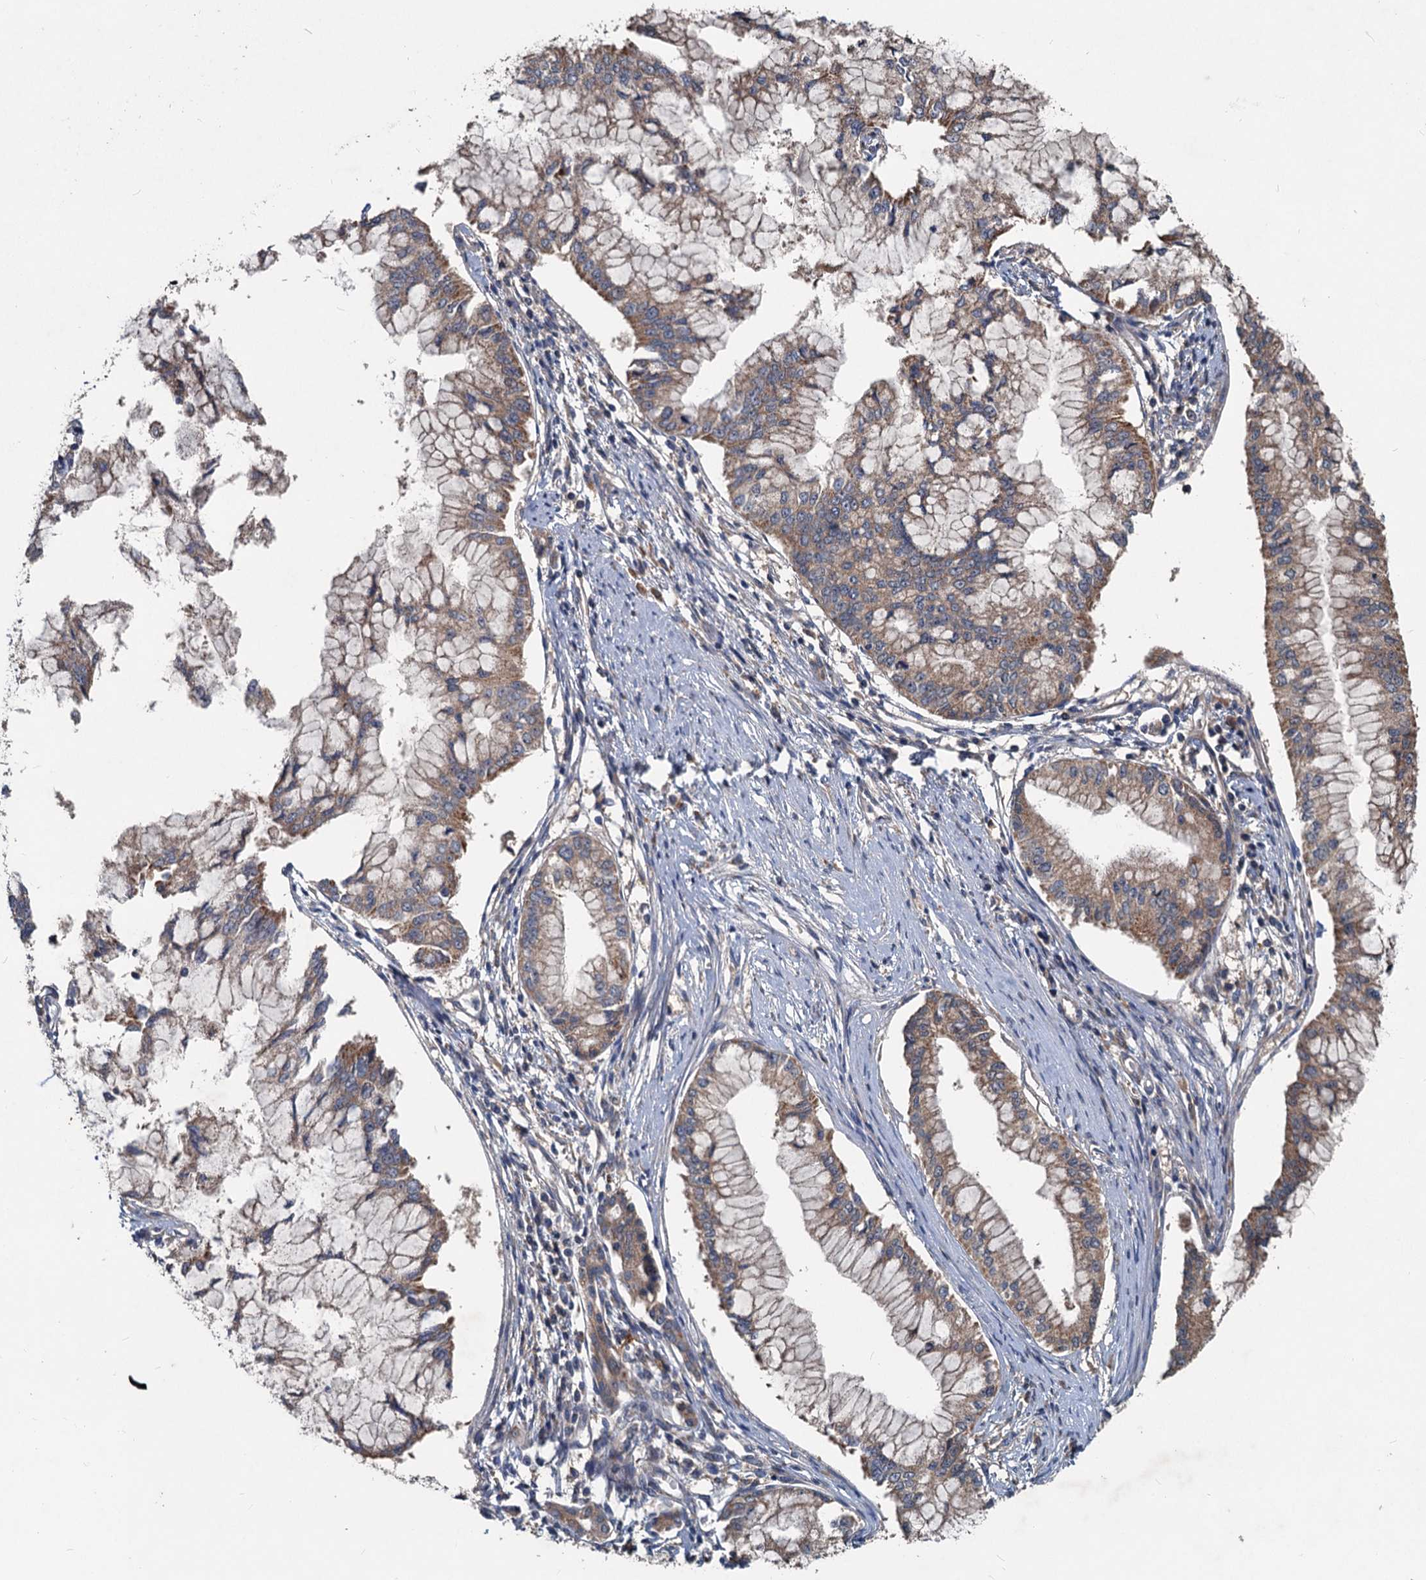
{"staining": {"intensity": "moderate", "quantity": ">75%", "location": "cytoplasmic/membranous"}, "tissue": "pancreatic cancer", "cell_type": "Tumor cells", "image_type": "cancer", "snomed": [{"axis": "morphology", "description": "Adenocarcinoma, NOS"}, {"axis": "topography", "description": "Pancreas"}], "caption": "A brown stain shows moderate cytoplasmic/membranous positivity of a protein in pancreatic cancer (adenocarcinoma) tumor cells. (DAB IHC with brightfield microscopy, high magnification).", "gene": "OTUB1", "patient": {"sex": "male", "age": 46}}